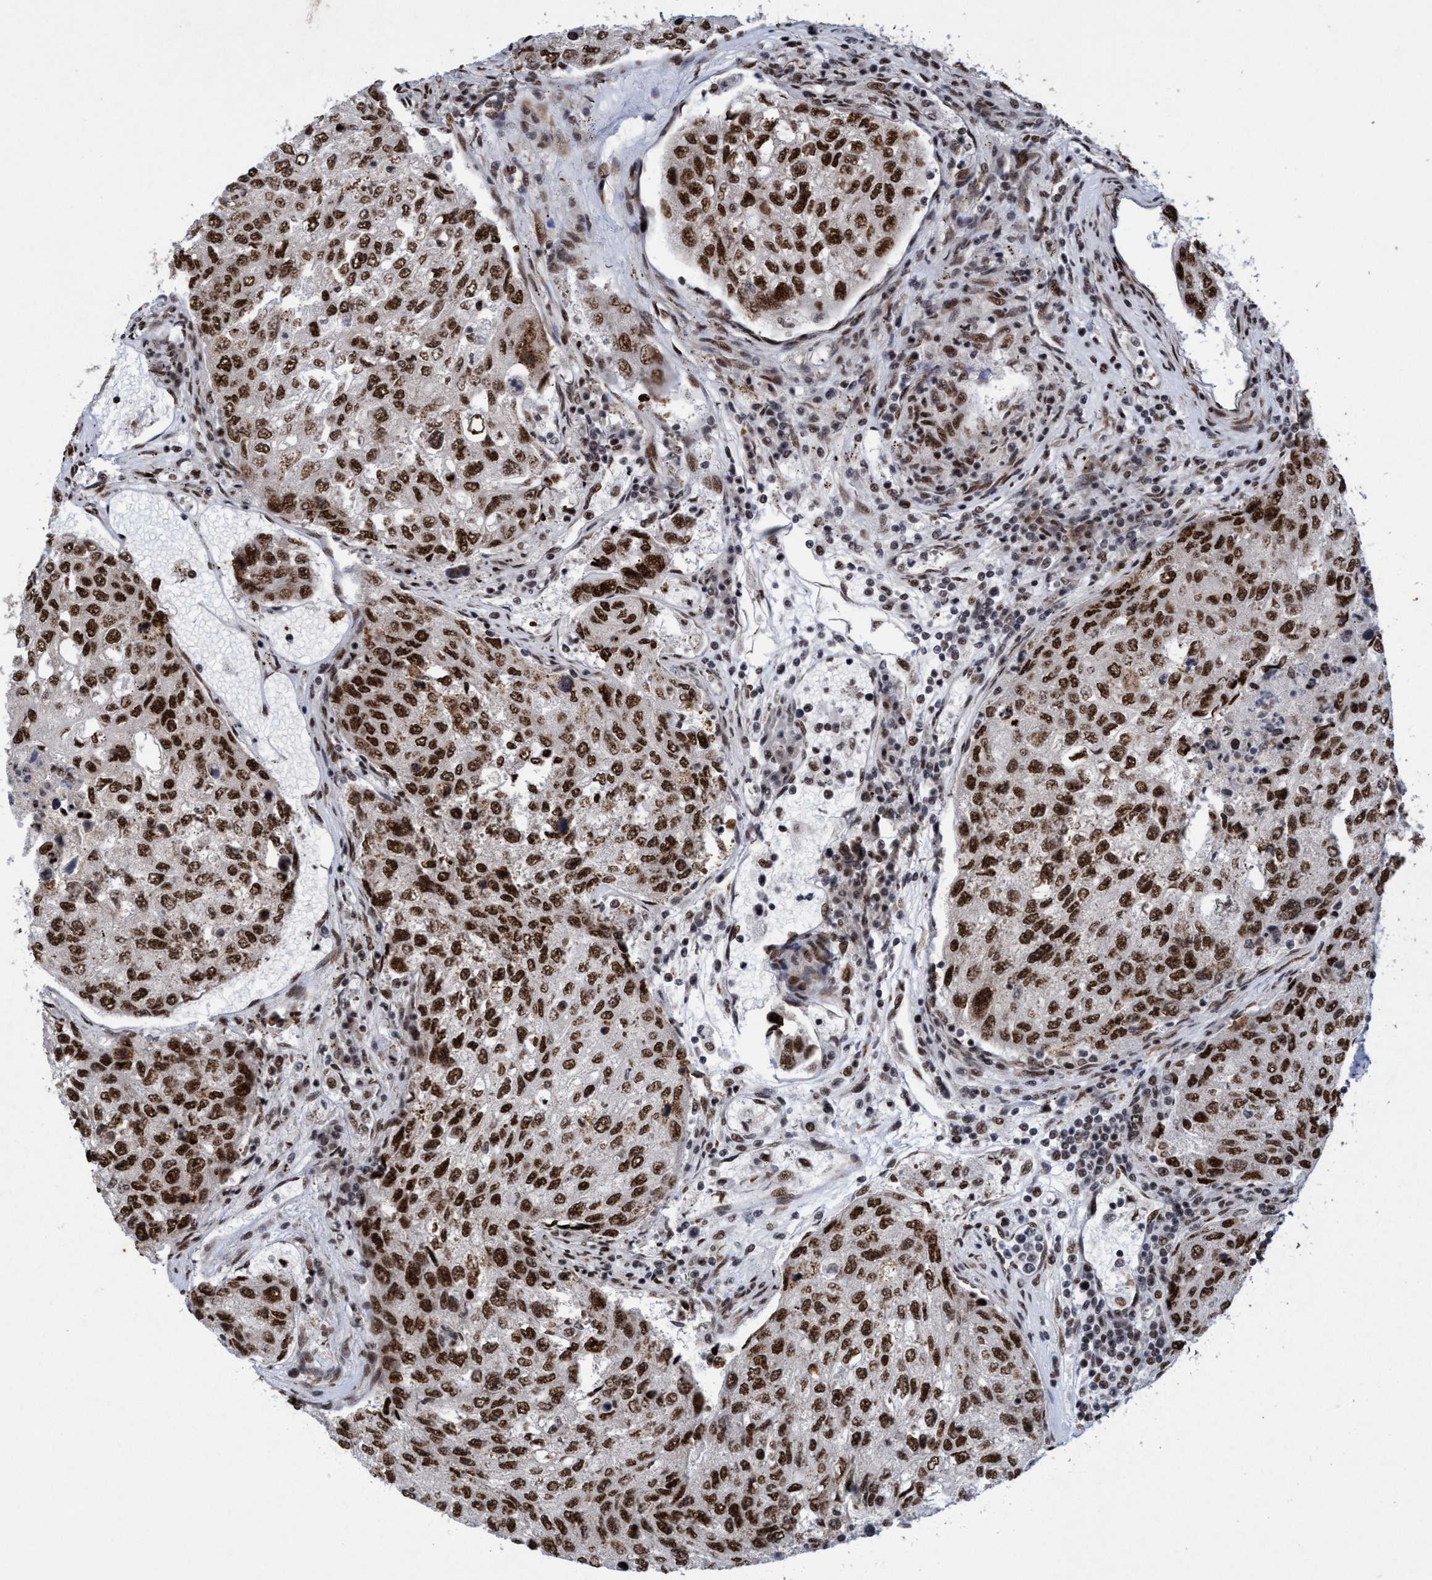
{"staining": {"intensity": "strong", "quantity": ">75%", "location": "nuclear"}, "tissue": "urothelial cancer", "cell_type": "Tumor cells", "image_type": "cancer", "snomed": [{"axis": "morphology", "description": "Urothelial carcinoma, High grade"}, {"axis": "topography", "description": "Lymph node"}, {"axis": "topography", "description": "Urinary bladder"}], "caption": "A high amount of strong nuclear staining is appreciated in about >75% of tumor cells in high-grade urothelial carcinoma tissue.", "gene": "GLT6D1", "patient": {"sex": "male", "age": 51}}